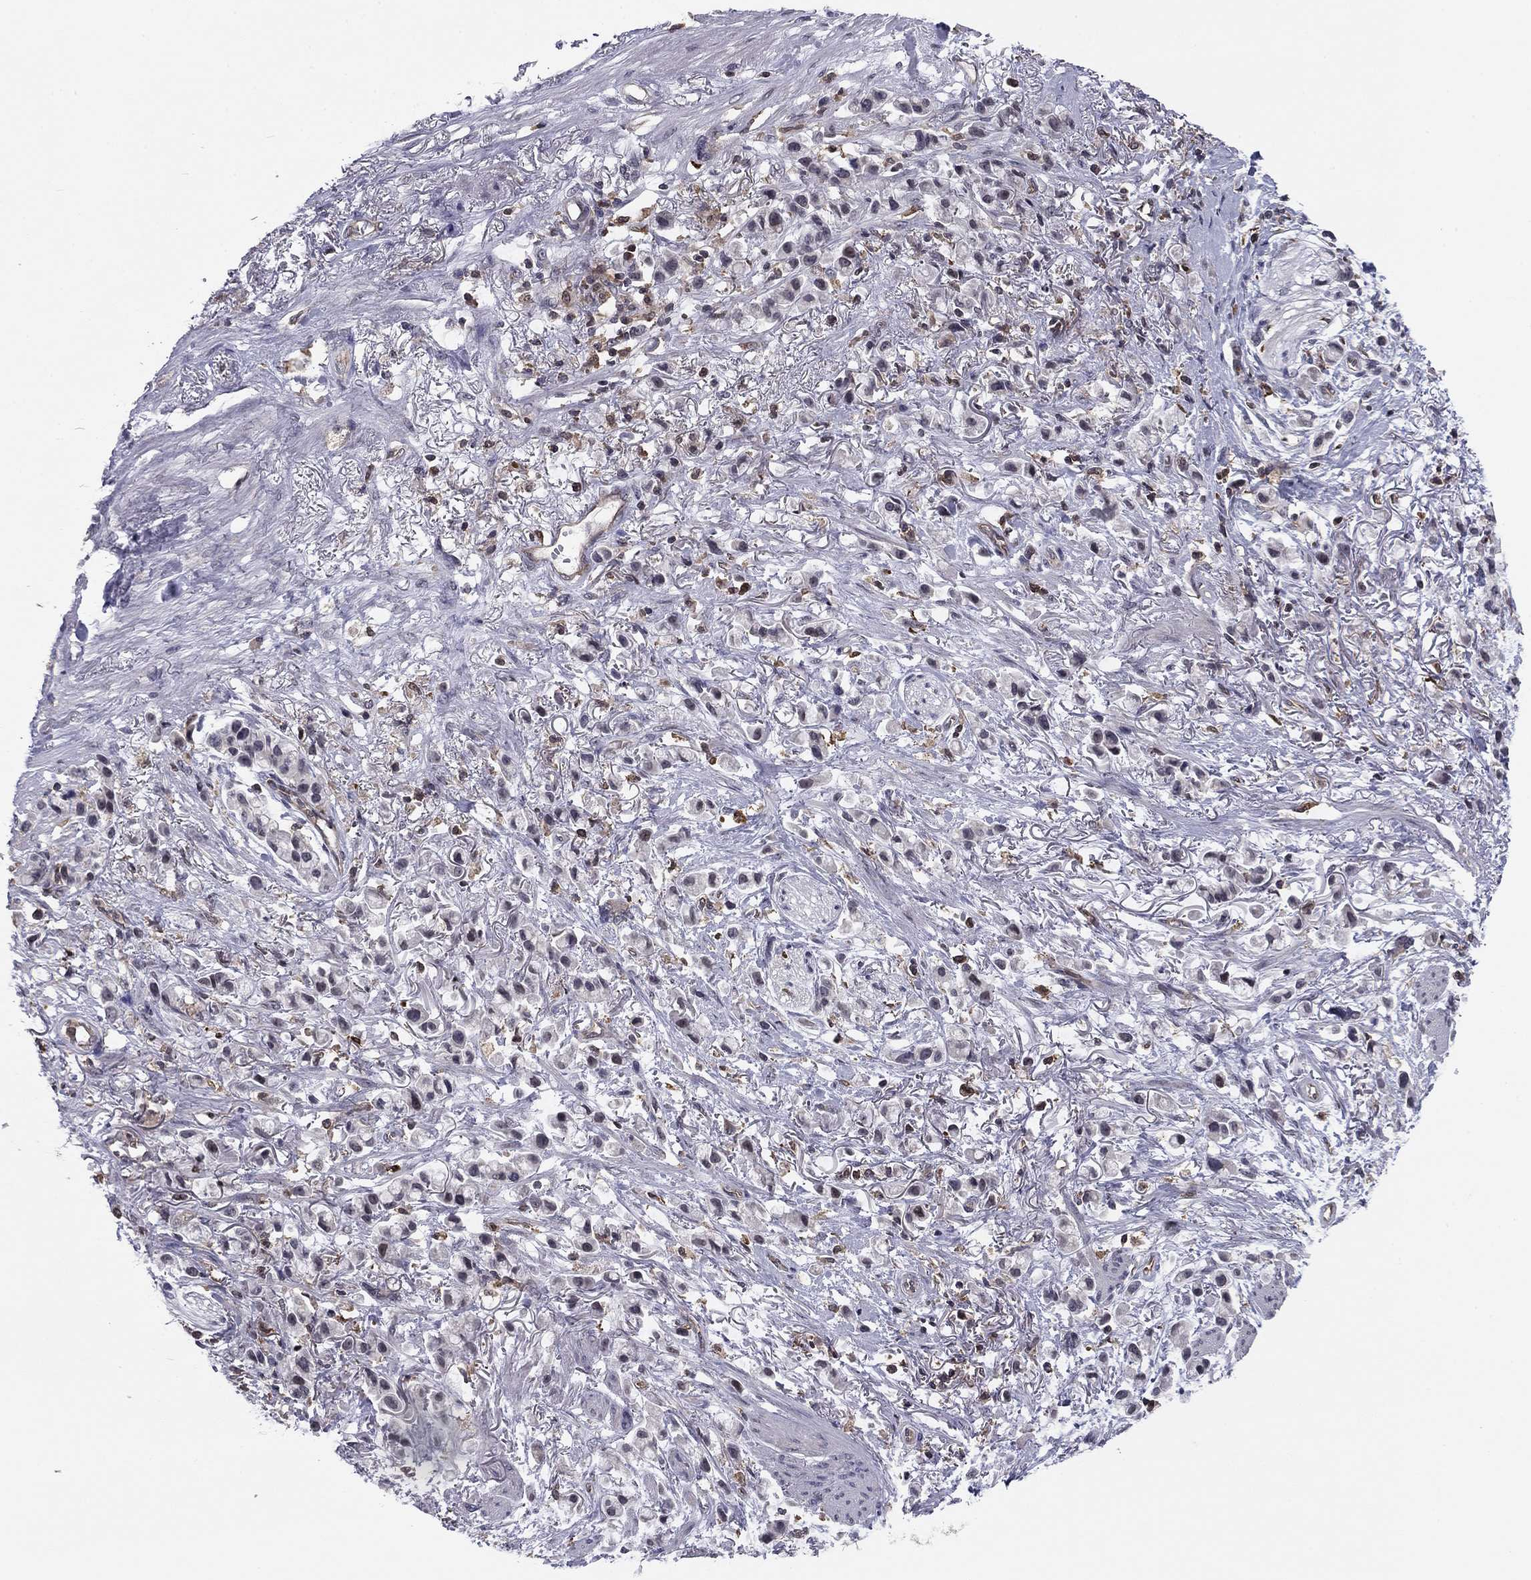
{"staining": {"intensity": "negative", "quantity": "none", "location": "none"}, "tissue": "stomach cancer", "cell_type": "Tumor cells", "image_type": "cancer", "snomed": [{"axis": "morphology", "description": "Adenocarcinoma, NOS"}, {"axis": "topography", "description": "Stomach"}], "caption": "This is an immunohistochemistry micrograph of stomach adenocarcinoma. There is no positivity in tumor cells.", "gene": "PLCB2", "patient": {"sex": "female", "age": 81}}